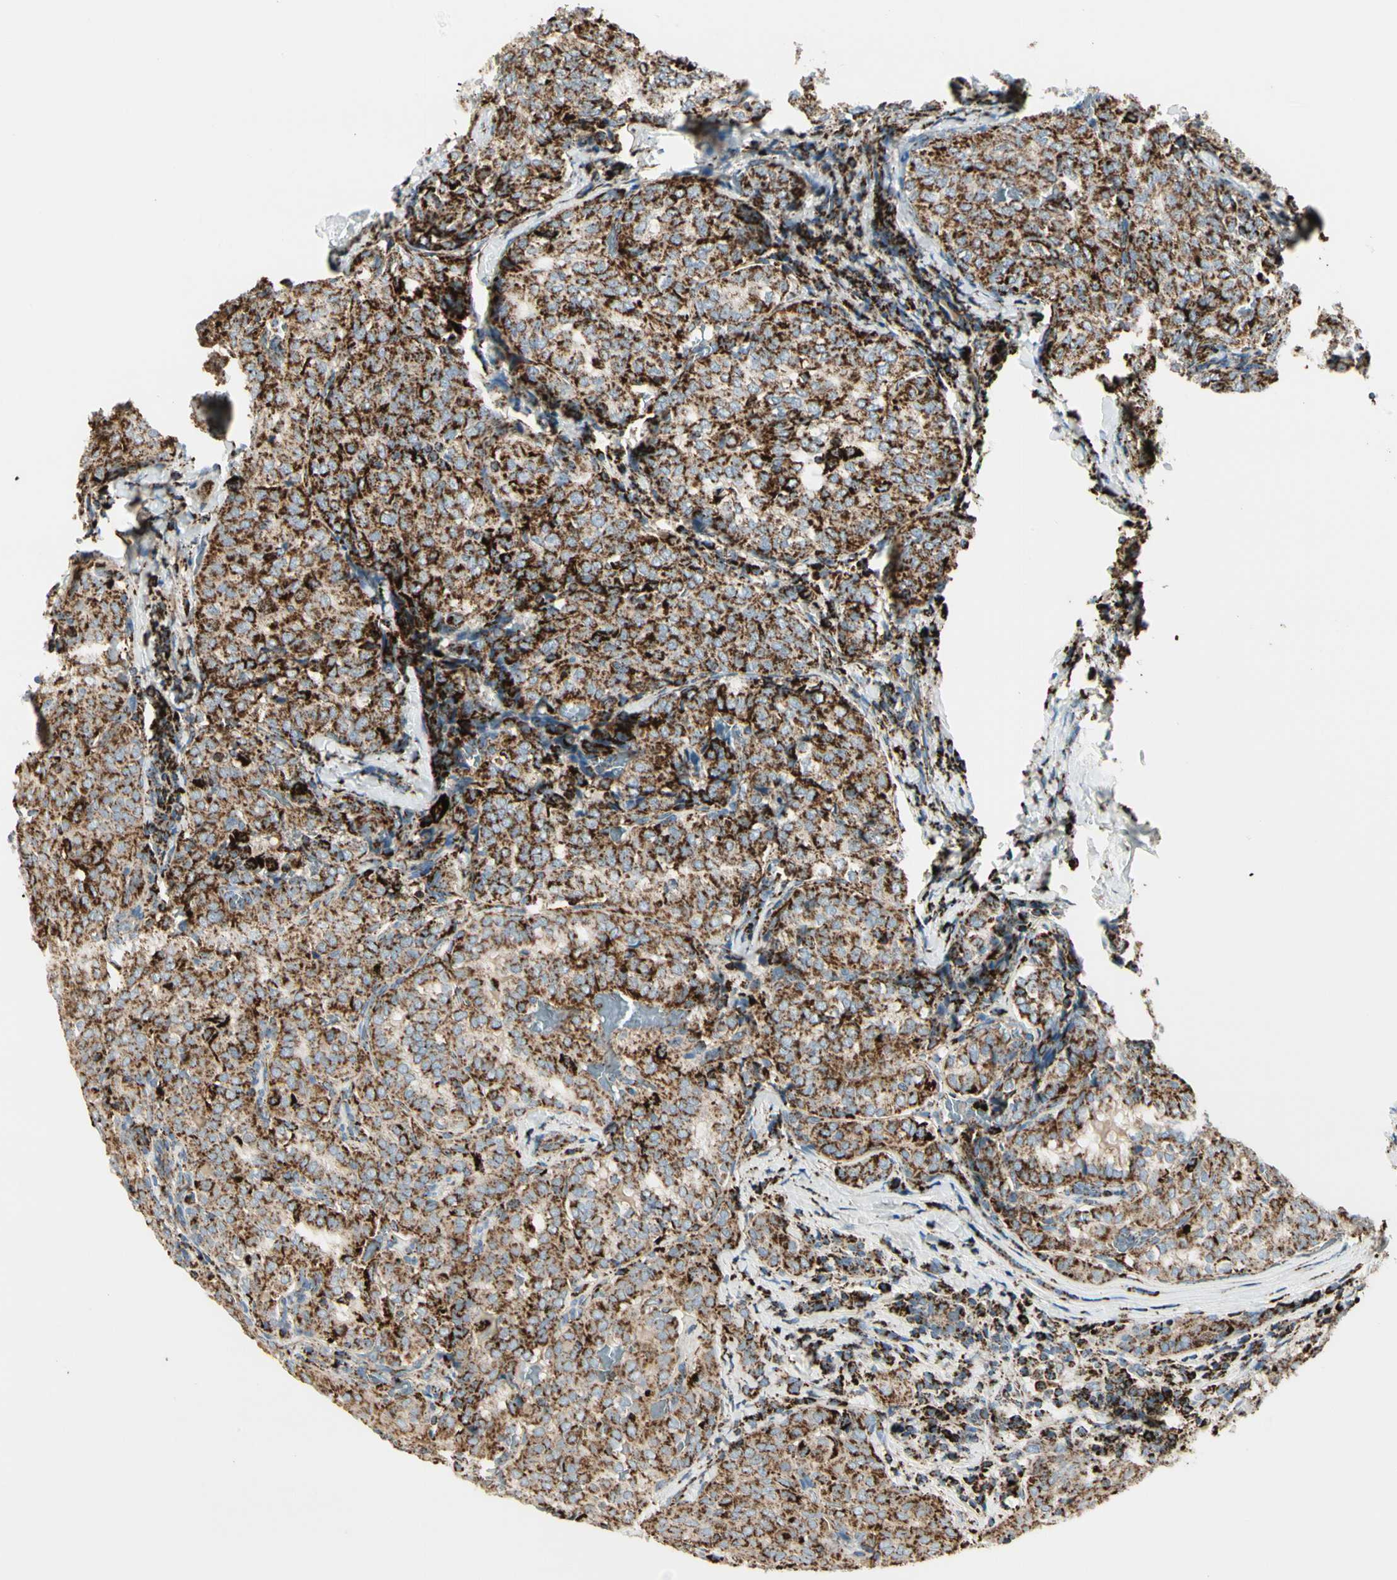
{"staining": {"intensity": "strong", "quantity": ">75%", "location": "cytoplasmic/membranous"}, "tissue": "thyroid cancer", "cell_type": "Tumor cells", "image_type": "cancer", "snomed": [{"axis": "morphology", "description": "Normal tissue, NOS"}, {"axis": "morphology", "description": "Papillary adenocarcinoma, NOS"}, {"axis": "topography", "description": "Thyroid gland"}], "caption": "Immunohistochemical staining of papillary adenocarcinoma (thyroid) displays strong cytoplasmic/membranous protein expression in approximately >75% of tumor cells.", "gene": "ME2", "patient": {"sex": "female", "age": 30}}